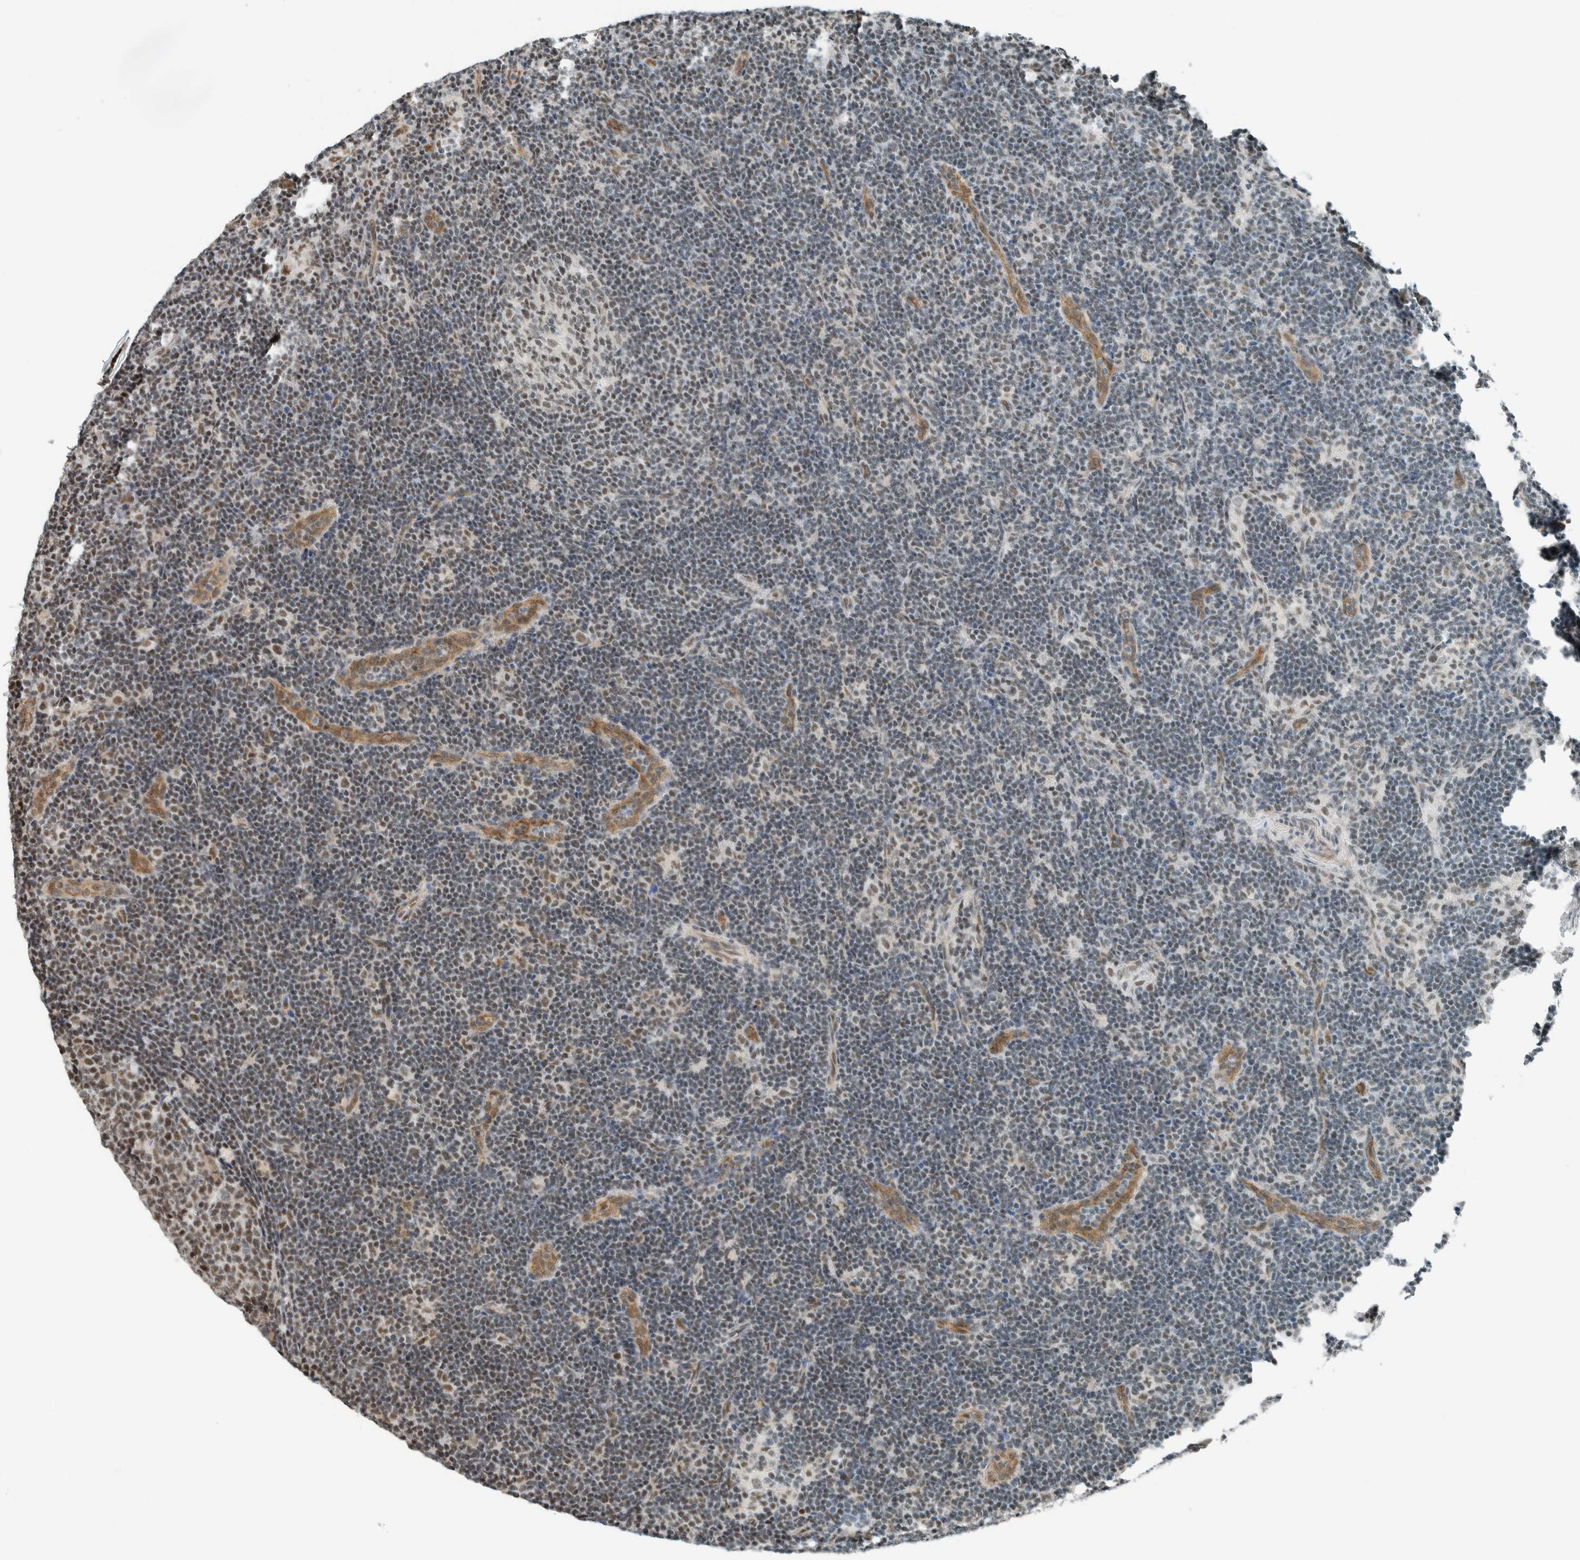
{"staining": {"intensity": "weak", "quantity": "25%-75%", "location": "nuclear"}, "tissue": "lymph node", "cell_type": "Germinal center cells", "image_type": "normal", "snomed": [{"axis": "morphology", "description": "Normal tissue, NOS"}, {"axis": "topography", "description": "Lymph node"}], "caption": "Lymph node stained for a protein displays weak nuclear positivity in germinal center cells. (DAB IHC with brightfield microscopy, high magnification).", "gene": "NIBAN2", "patient": {"sex": "female", "age": 22}}